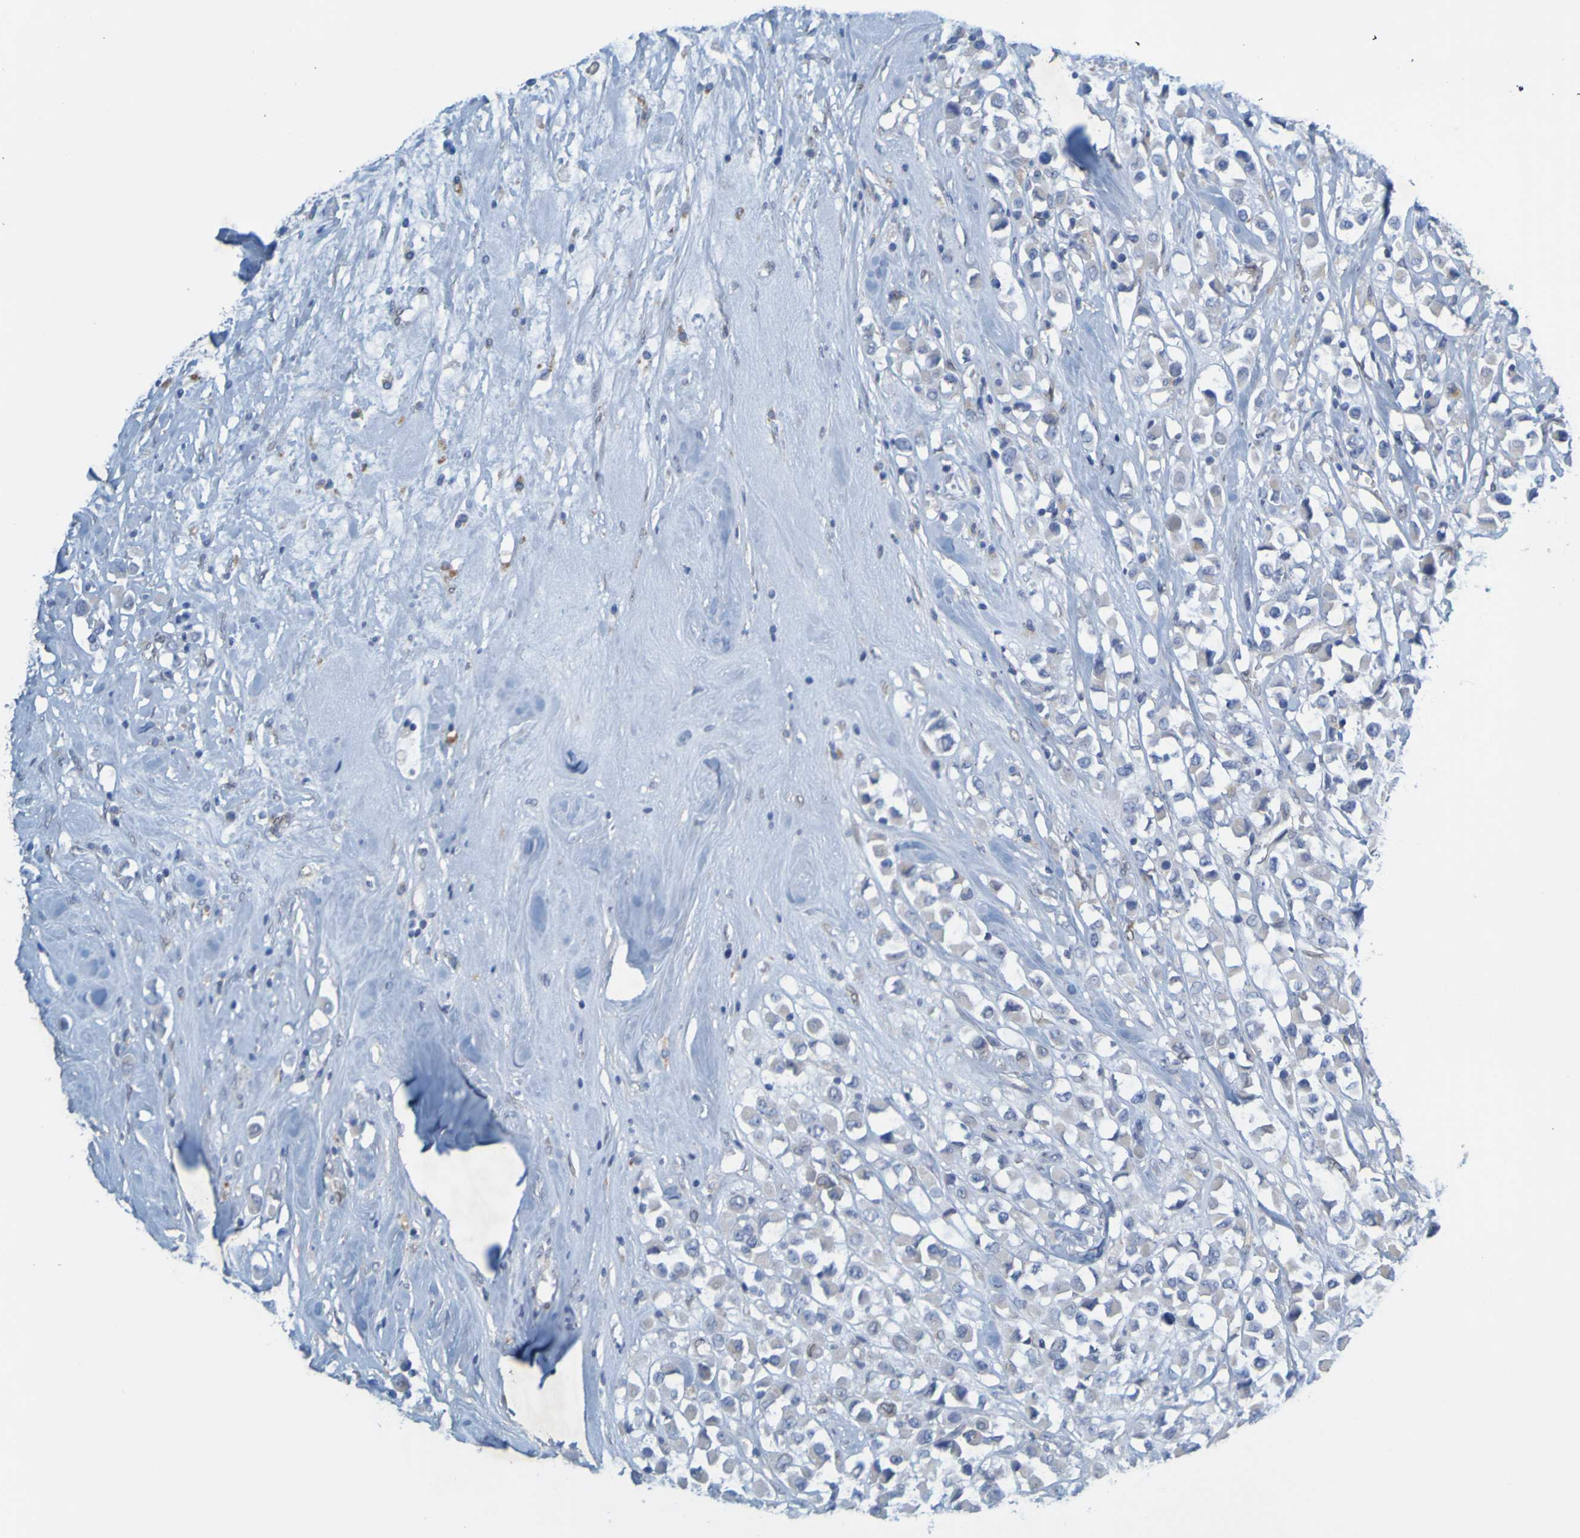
{"staining": {"intensity": "negative", "quantity": "none", "location": "none"}, "tissue": "breast cancer", "cell_type": "Tumor cells", "image_type": "cancer", "snomed": [{"axis": "morphology", "description": "Duct carcinoma"}, {"axis": "topography", "description": "Breast"}], "caption": "Histopathology image shows no protein staining in tumor cells of intraductal carcinoma (breast) tissue.", "gene": "MAG", "patient": {"sex": "female", "age": 61}}